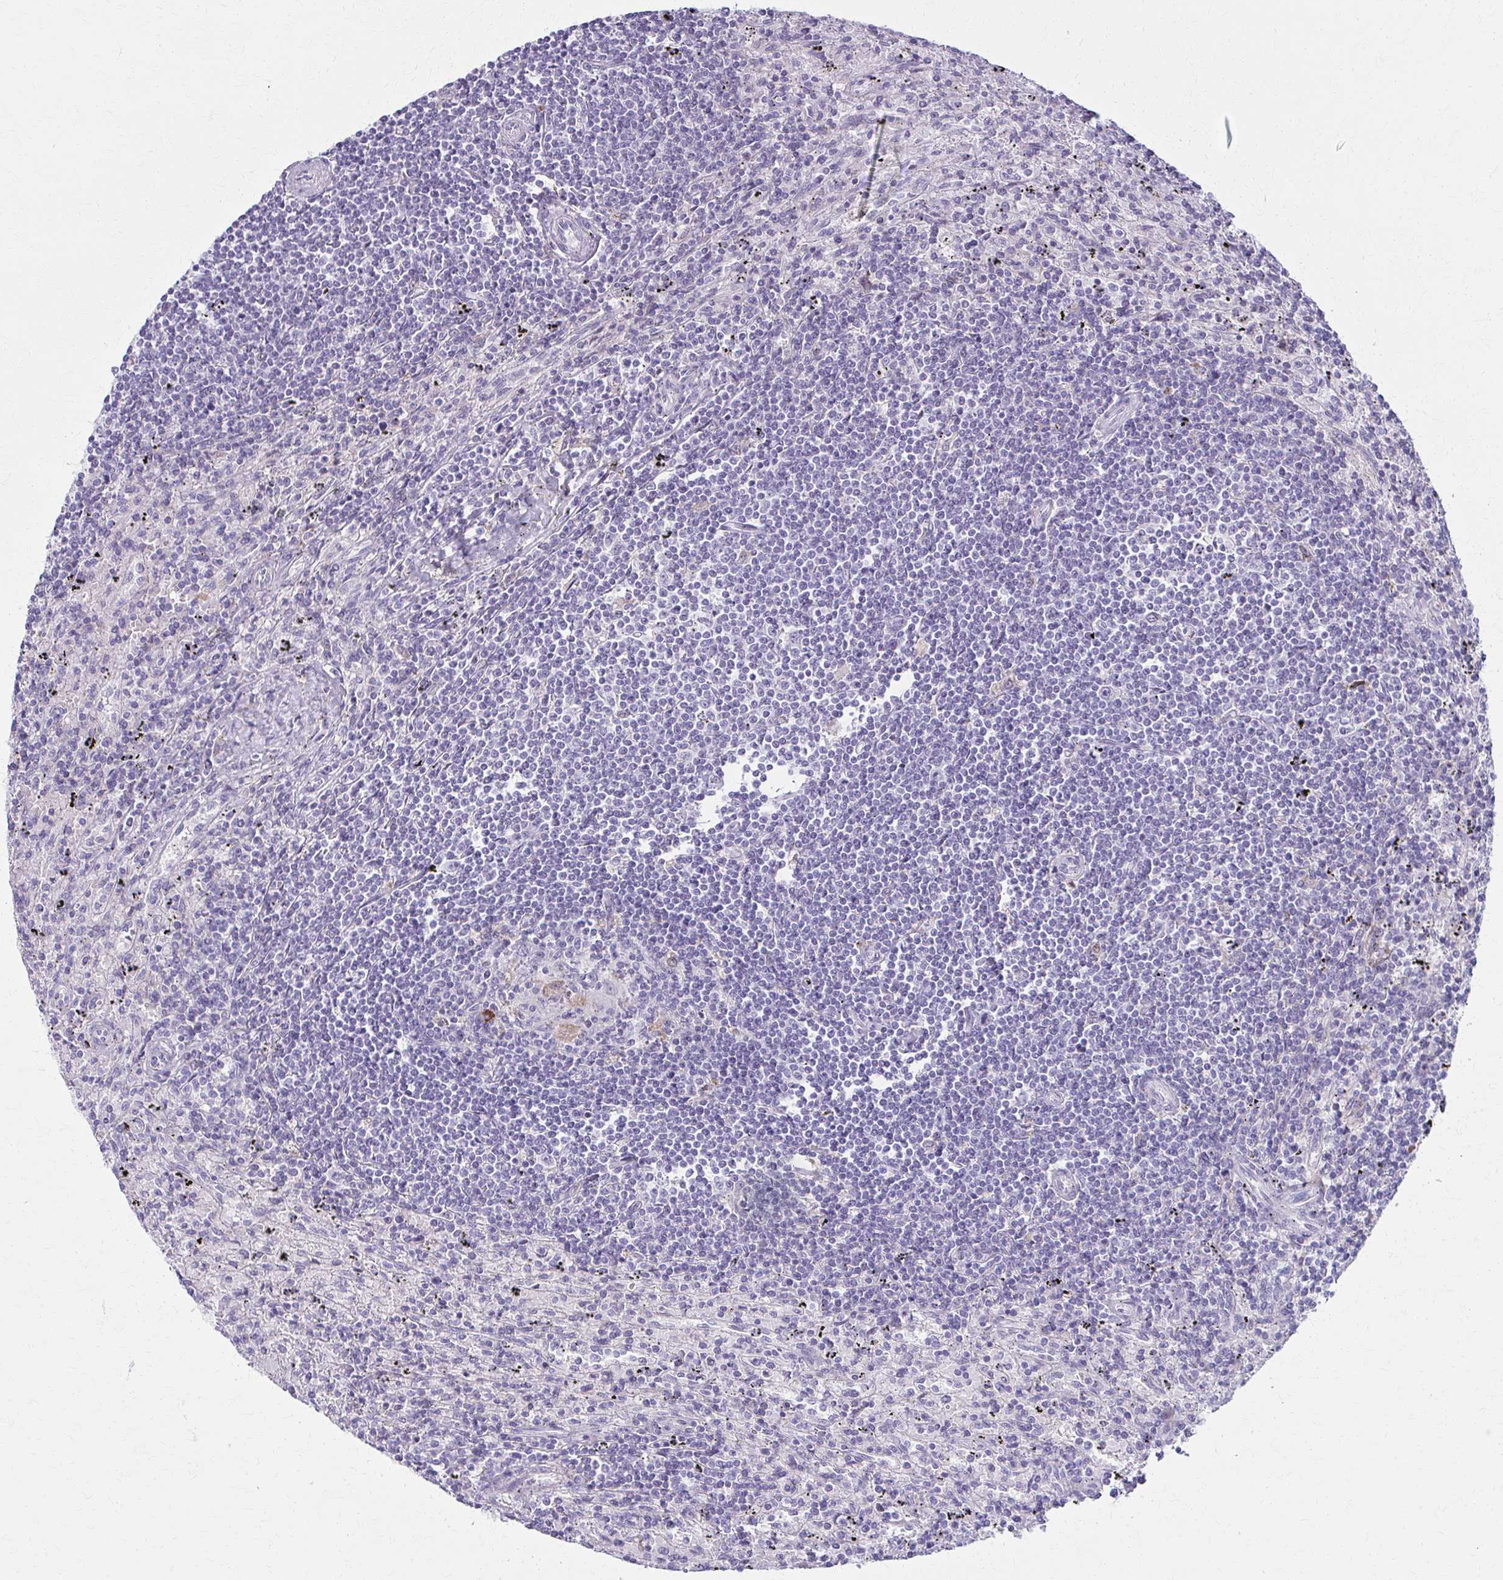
{"staining": {"intensity": "negative", "quantity": "none", "location": "none"}, "tissue": "lymphoma", "cell_type": "Tumor cells", "image_type": "cancer", "snomed": [{"axis": "morphology", "description": "Malignant lymphoma, non-Hodgkin's type, Low grade"}, {"axis": "topography", "description": "Spleen"}], "caption": "A photomicrograph of human lymphoma is negative for staining in tumor cells. (Brightfield microscopy of DAB immunohistochemistry at high magnification).", "gene": "LDLRAP1", "patient": {"sex": "male", "age": 76}}